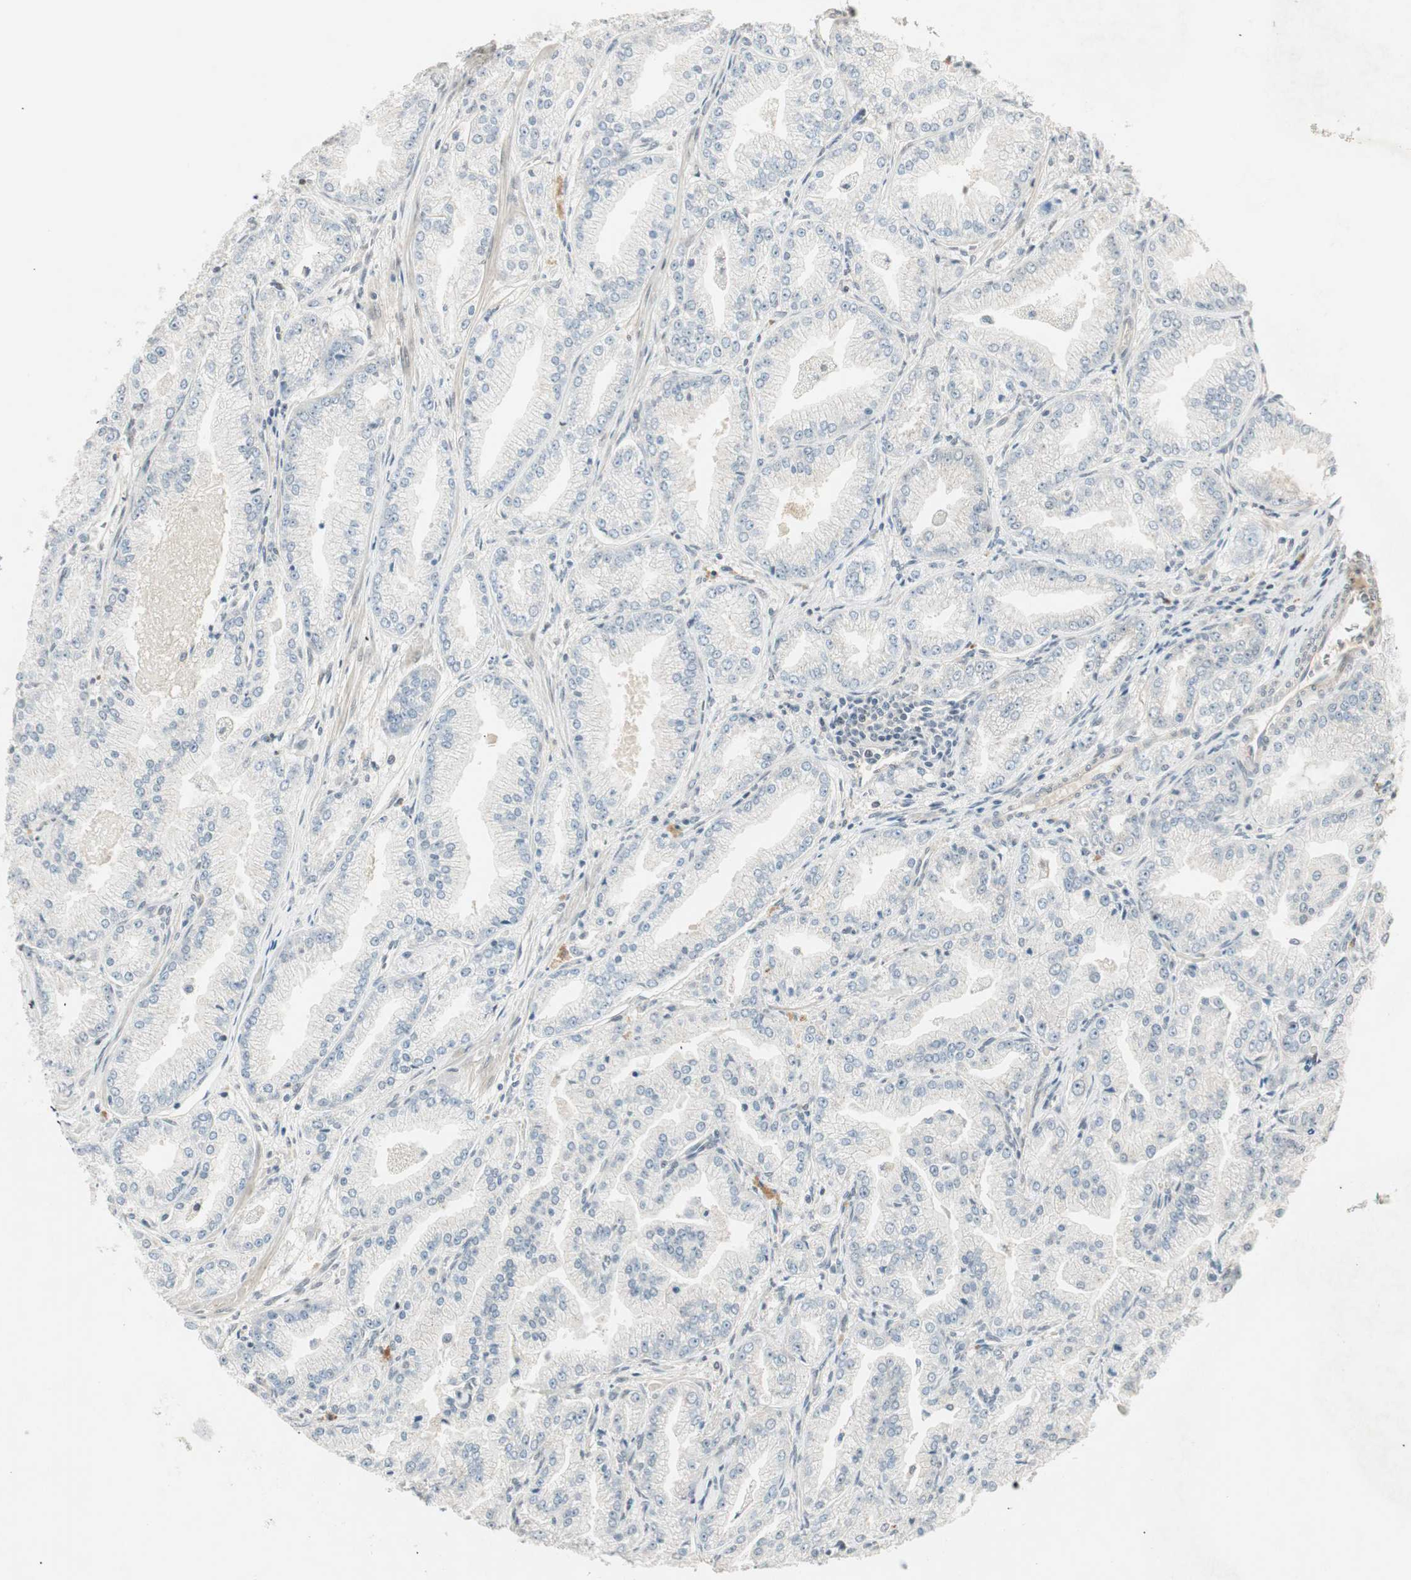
{"staining": {"intensity": "negative", "quantity": "none", "location": "none"}, "tissue": "prostate cancer", "cell_type": "Tumor cells", "image_type": "cancer", "snomed": [{"axis": "morphology", "description": "Adenocarcinoma, High grade"}, {"axis": "topography", "description": "Prostate"}], "caption": "Micrograph shows no significant protein staining in tumor cells of prostate adenocarcinoma (high-grade). (DAB (3,3'-diaminobenzidine) immunohistochemistry (IHC), high magnification).", "gene": "ACSL5", "patient": {"sex": "male", "age": 61}}